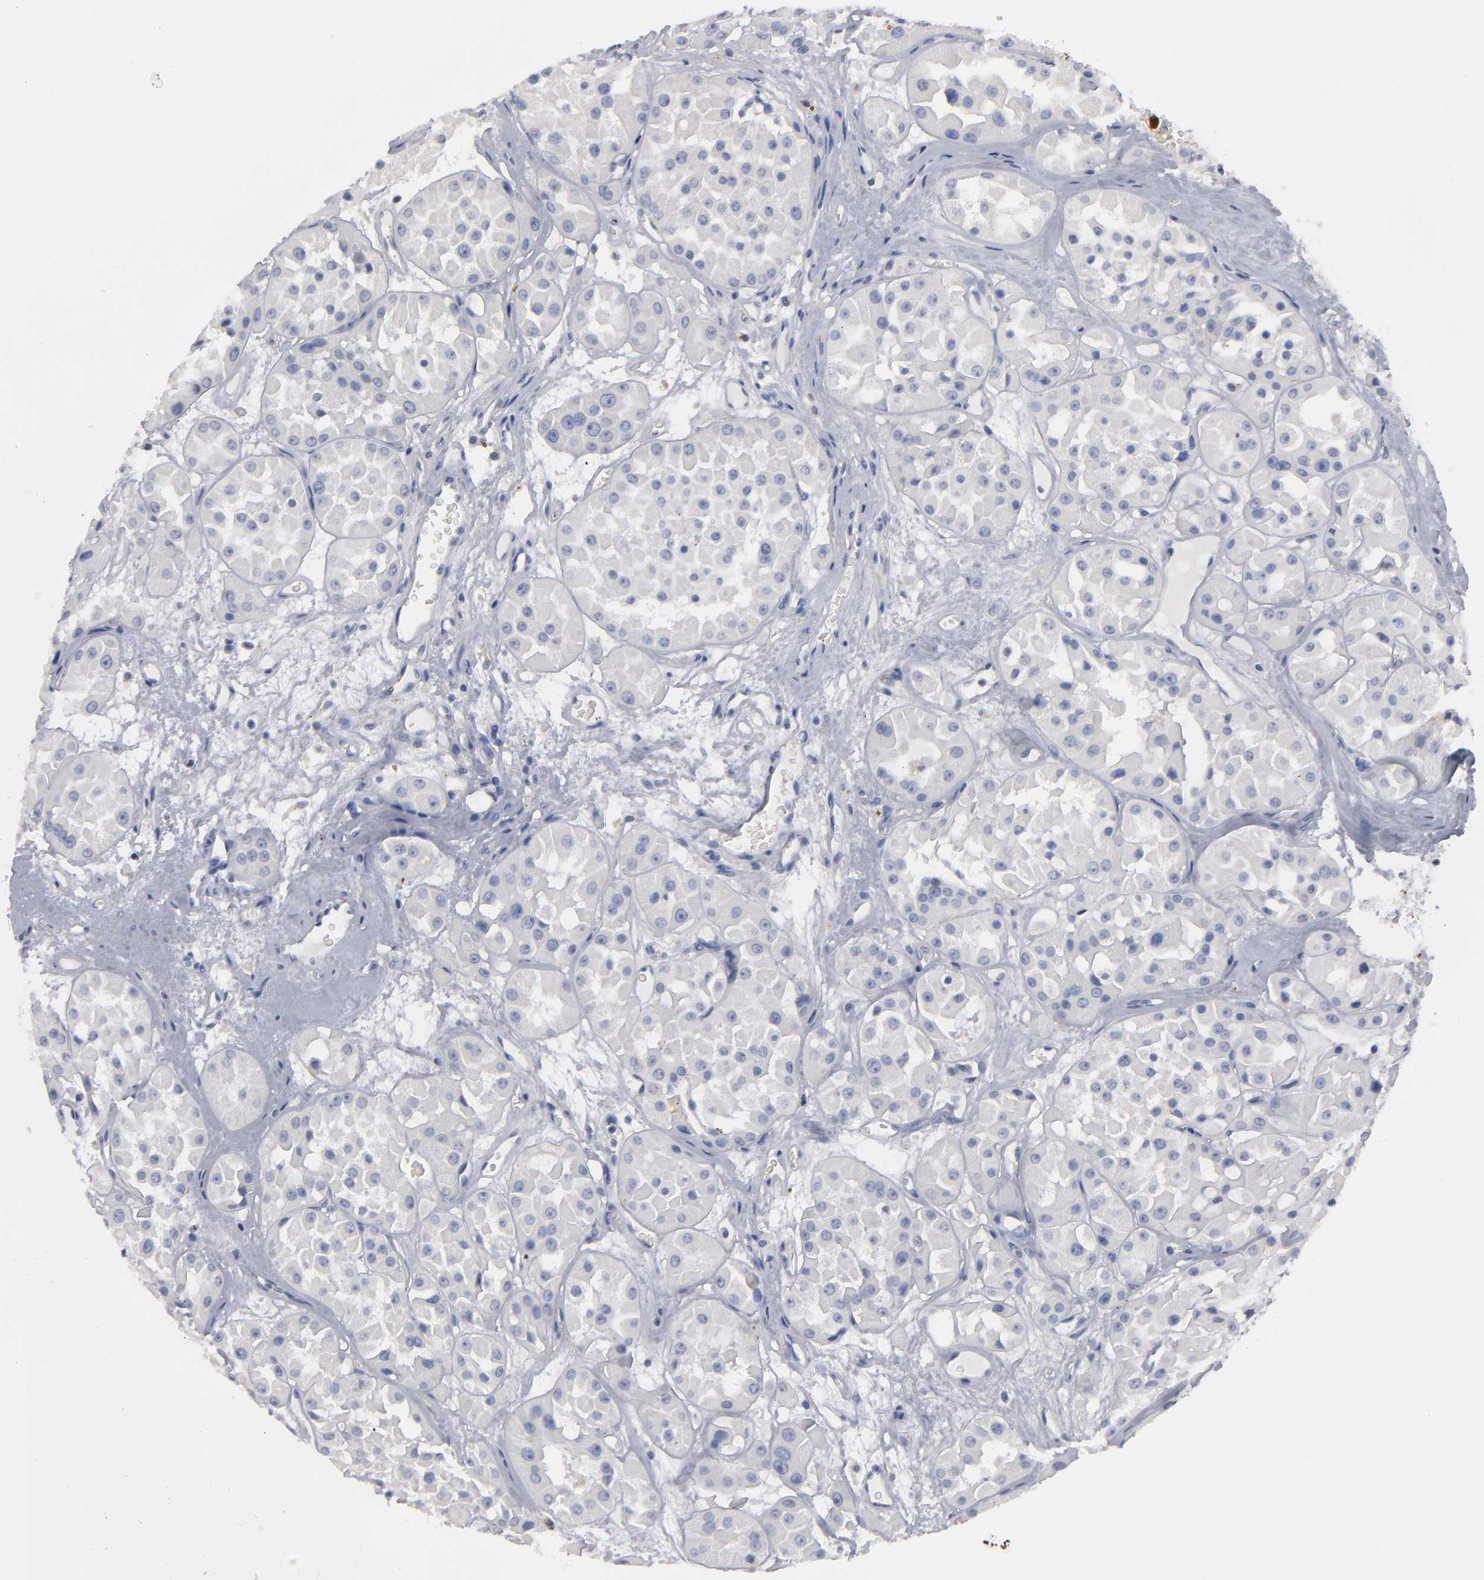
{"staining": {"intensity": "weak", "quantity": "25%-75%", "location": "cytoplasmic/membranous"}, "tissue": "renal cancer", "cell_type": "Tumor cells", "image_type": "cancer", "snomed": [{"axis": "morphology", "description": "Adenocarcinoma, uncertain malignant potential"}, {"axis": "topography", "description": "Kidney"}], "caption": "A brown stain labels weak cytoplasmic/membranous positivity of a protein in human renal cancer (adenocarcinoma,  uncertain malignant potential) tumor cells.", "gene": "CCDC80", "patient": {"sex": "male", "age": 63}}